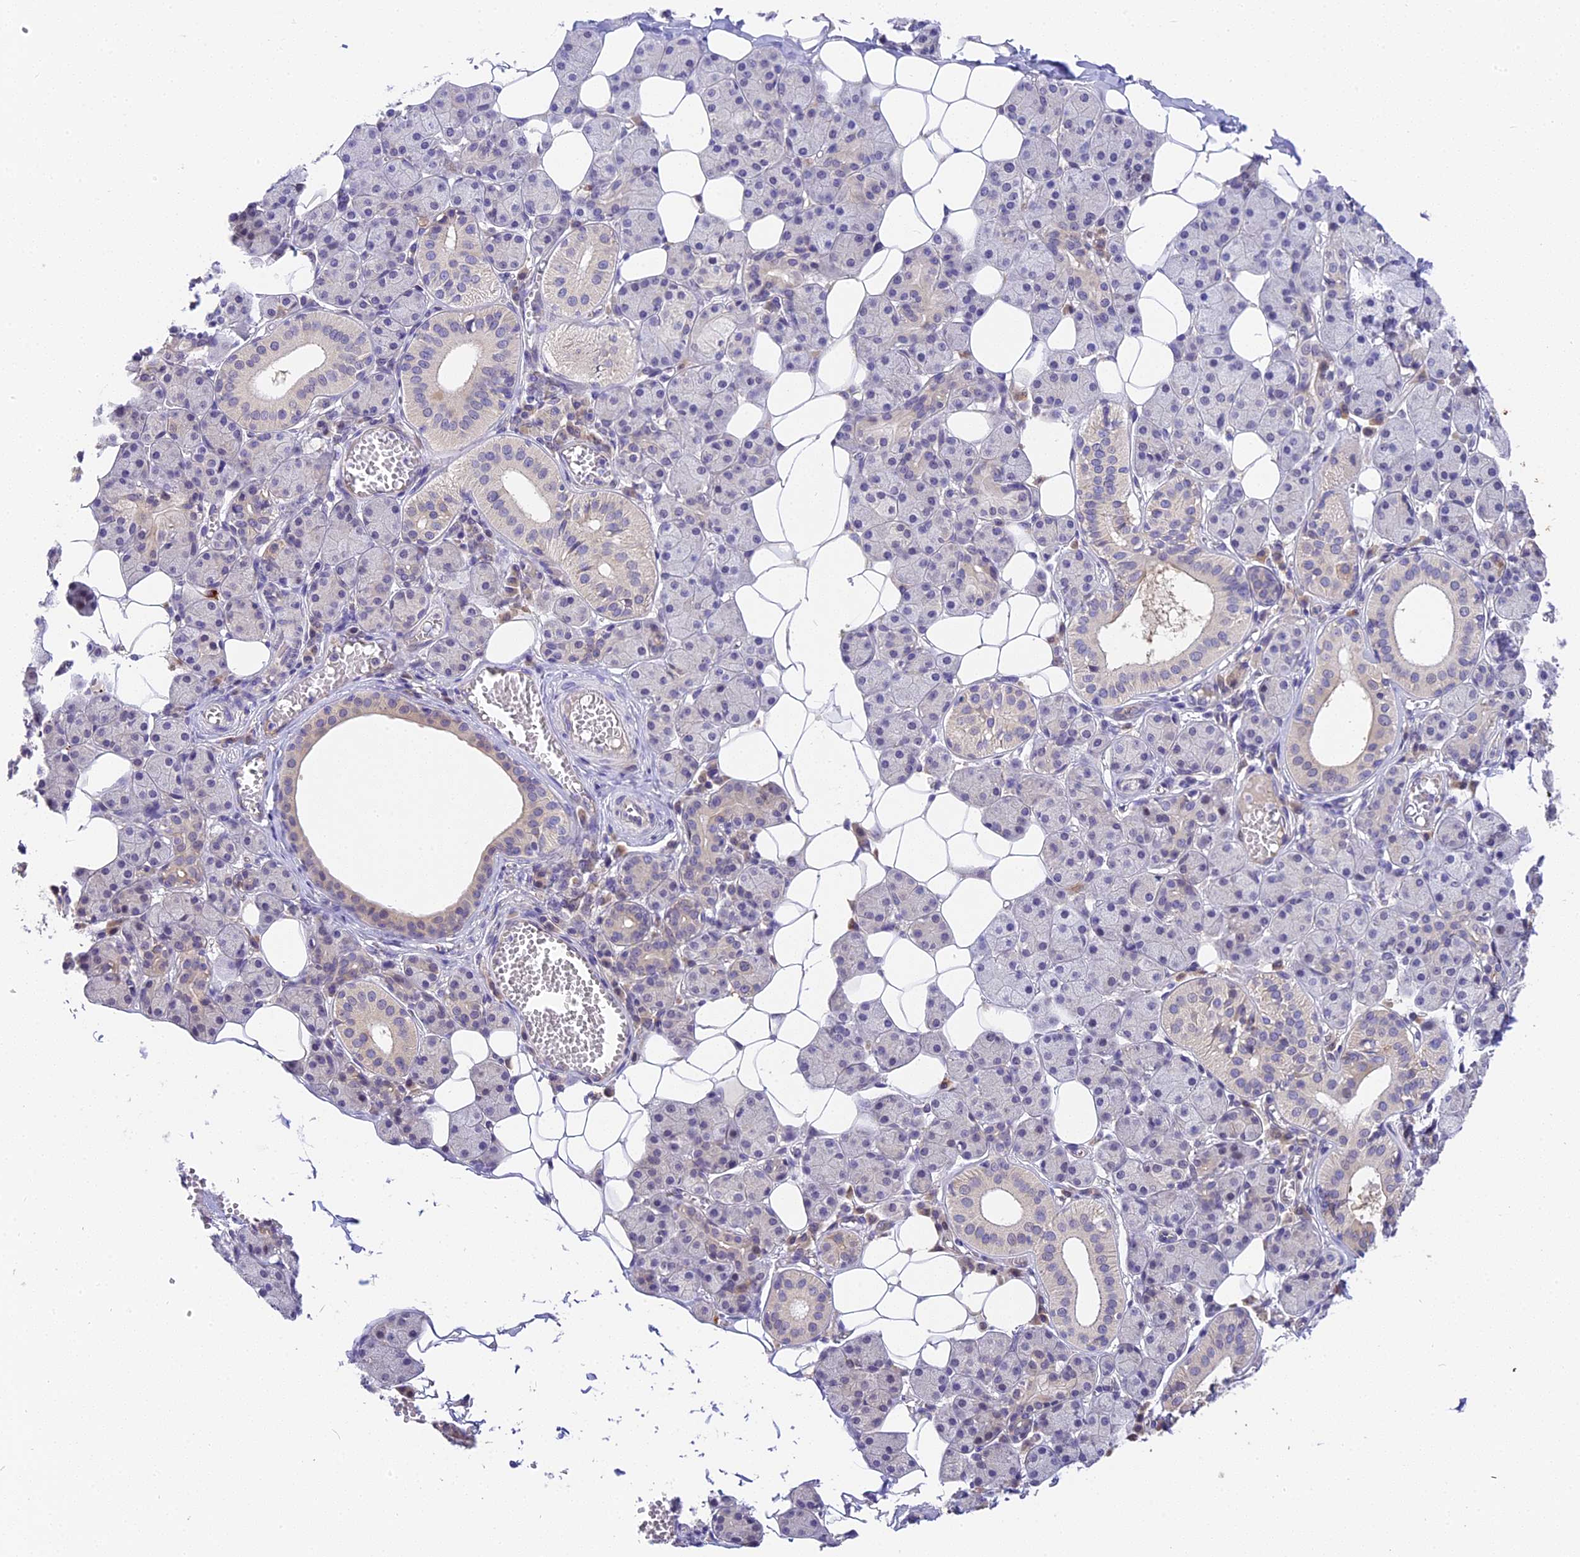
{"staining": {"intensity": "weak", "quantity": "<25%", "location": "cytoplasmic/membranous"}, "tissue": "salivary gland", "cell_type": "Glandular cells", "image_type": "normal", "snomed": [{"axis": "morphology", "description": "Normal tissue, NOS"}, {"axis": "topography", "description": "Salivary gland"}], "caption": "Glandular cells show no significant positivity in normal salivary gland. (DAB immunohistochemistry (IHC) visualized using brightfield microscopy, high magnification).", "gene": "BSCL2", "patient": {"sex": "female", "age": 33}}